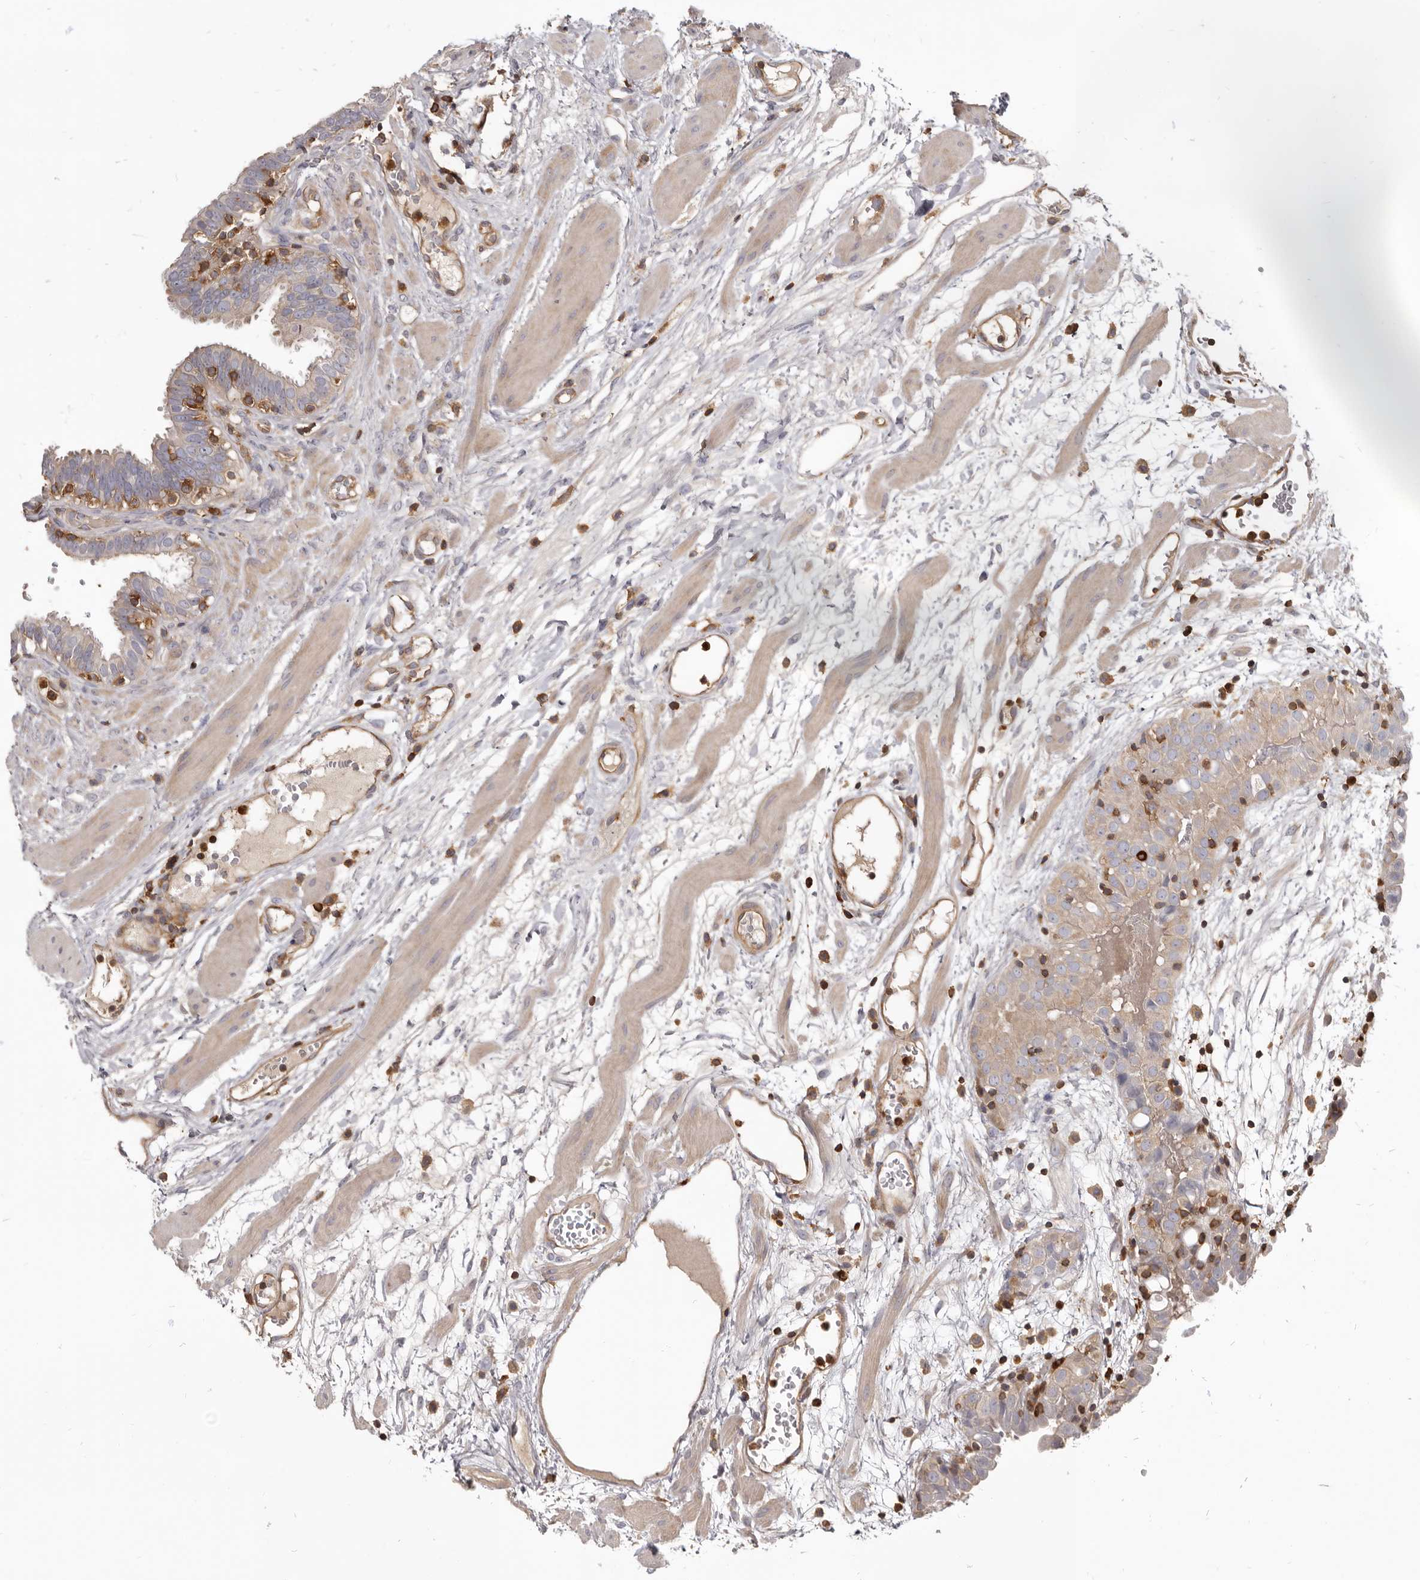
{"staining": {"intensity": "weak", "quantity": "25%-75%", "location": "cytoplasmic/membranous"}, "tissue": "fallopian tube", "cell_type": "Glandular cells", "image_type": "normal", "snomed": [{"axis": "morphology", "description": "Normal tissue, NOS"}, {"axis": "topography", "description": "Fallopian tube"}, {"axis": "topography", "description": "Placenta"}], "caption": "Human fallopian tube stained for a protein (brown) exhibits weak cytoplasmic/membranous positive staining in about 25%-75% of glandular cells.", "gene": "CBL", "patient": {"sex": "female", "age": 32}}